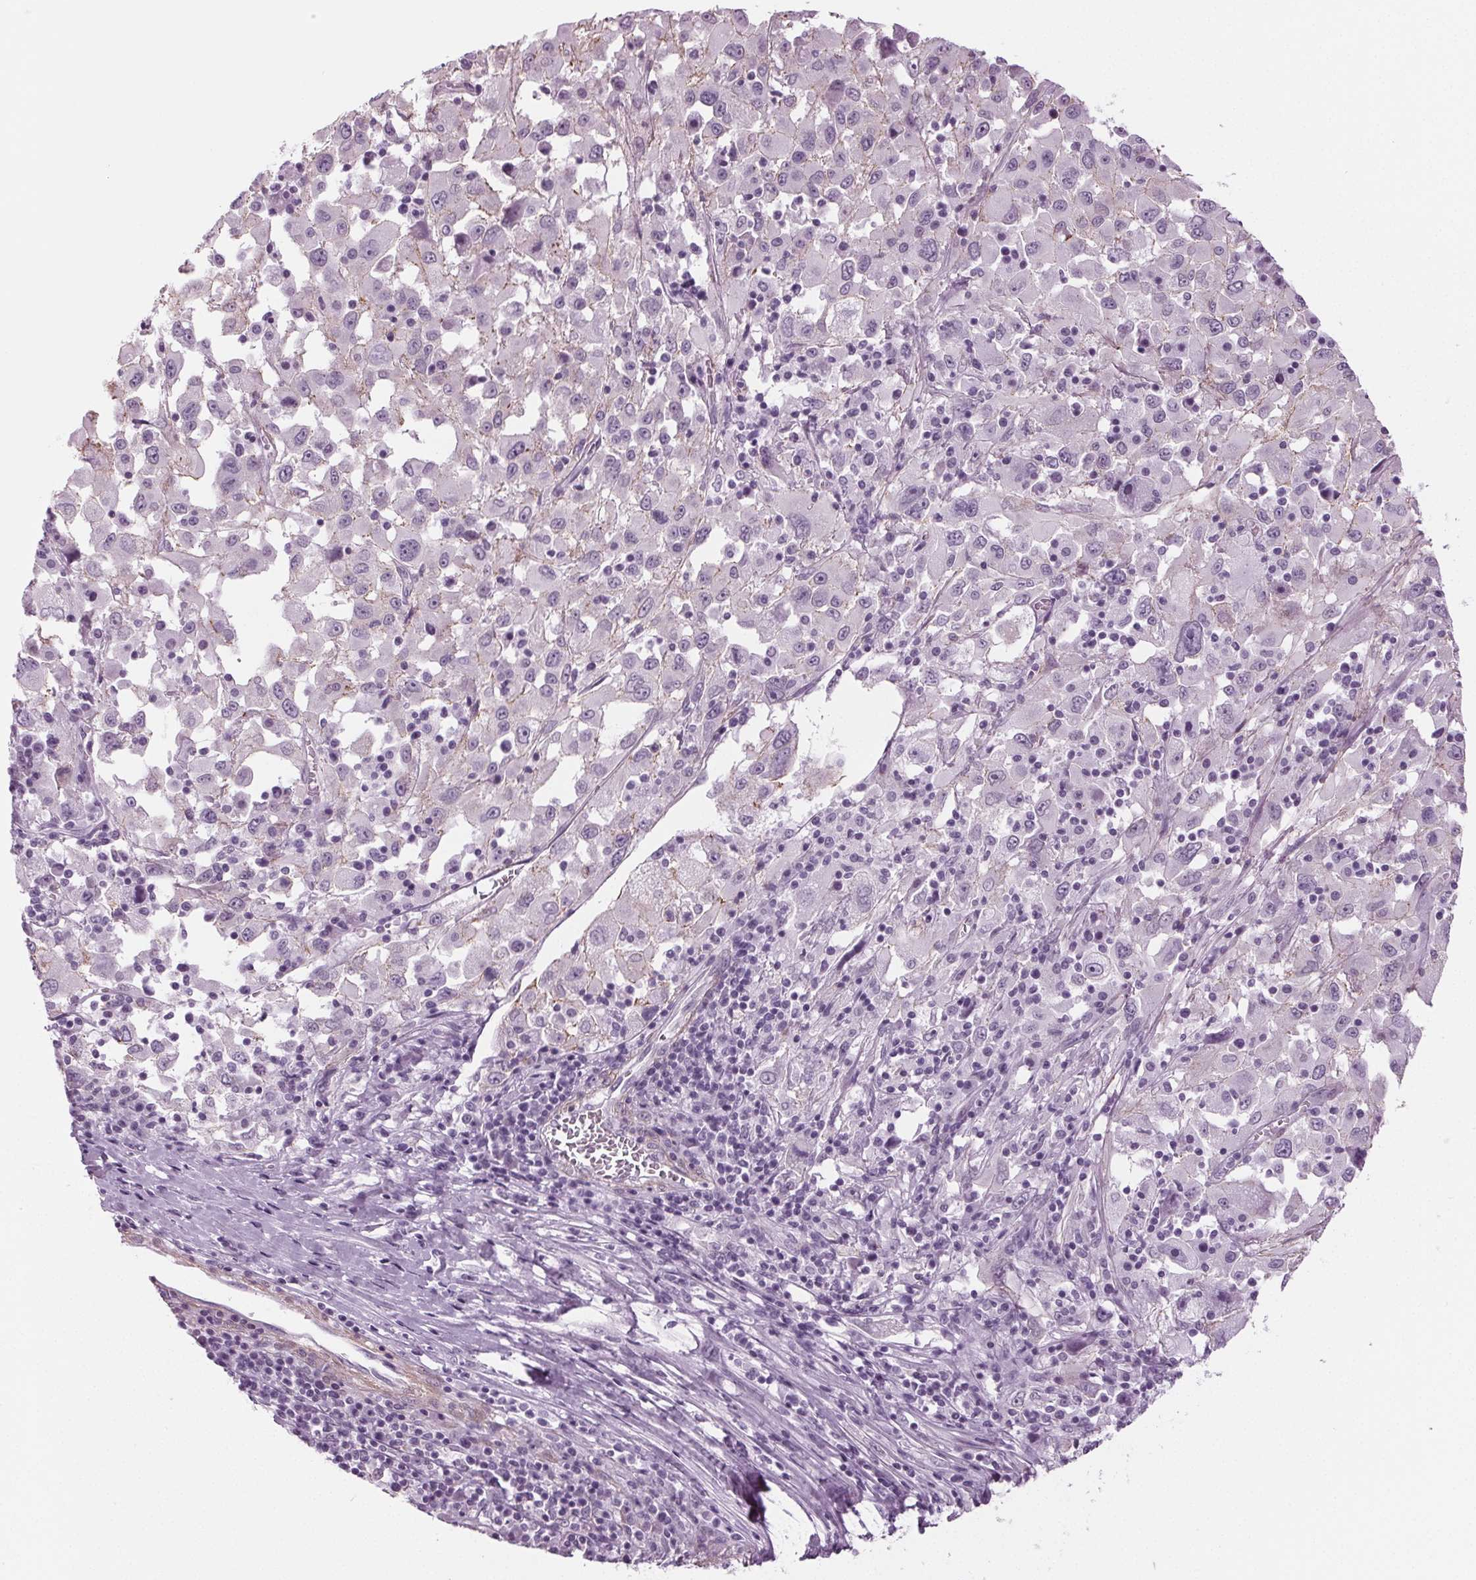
{"staining": {"intensity": "negative", "quantity": "none", "location": "none"}, "tissue": "melanoma", "cell_type": "Tumor cells", "image_type": "cancer", "snomed": [{"axis": "morphology", "description": "Malignant melanoma, Metastatic site"}, {"axis": "topography", "description": "Soft tissue"}], "caption": "Tumor cells show no significant positivity in melanoma.", "gene": "BHLHE22", "patient": {"sex": "male", "age": 50}}